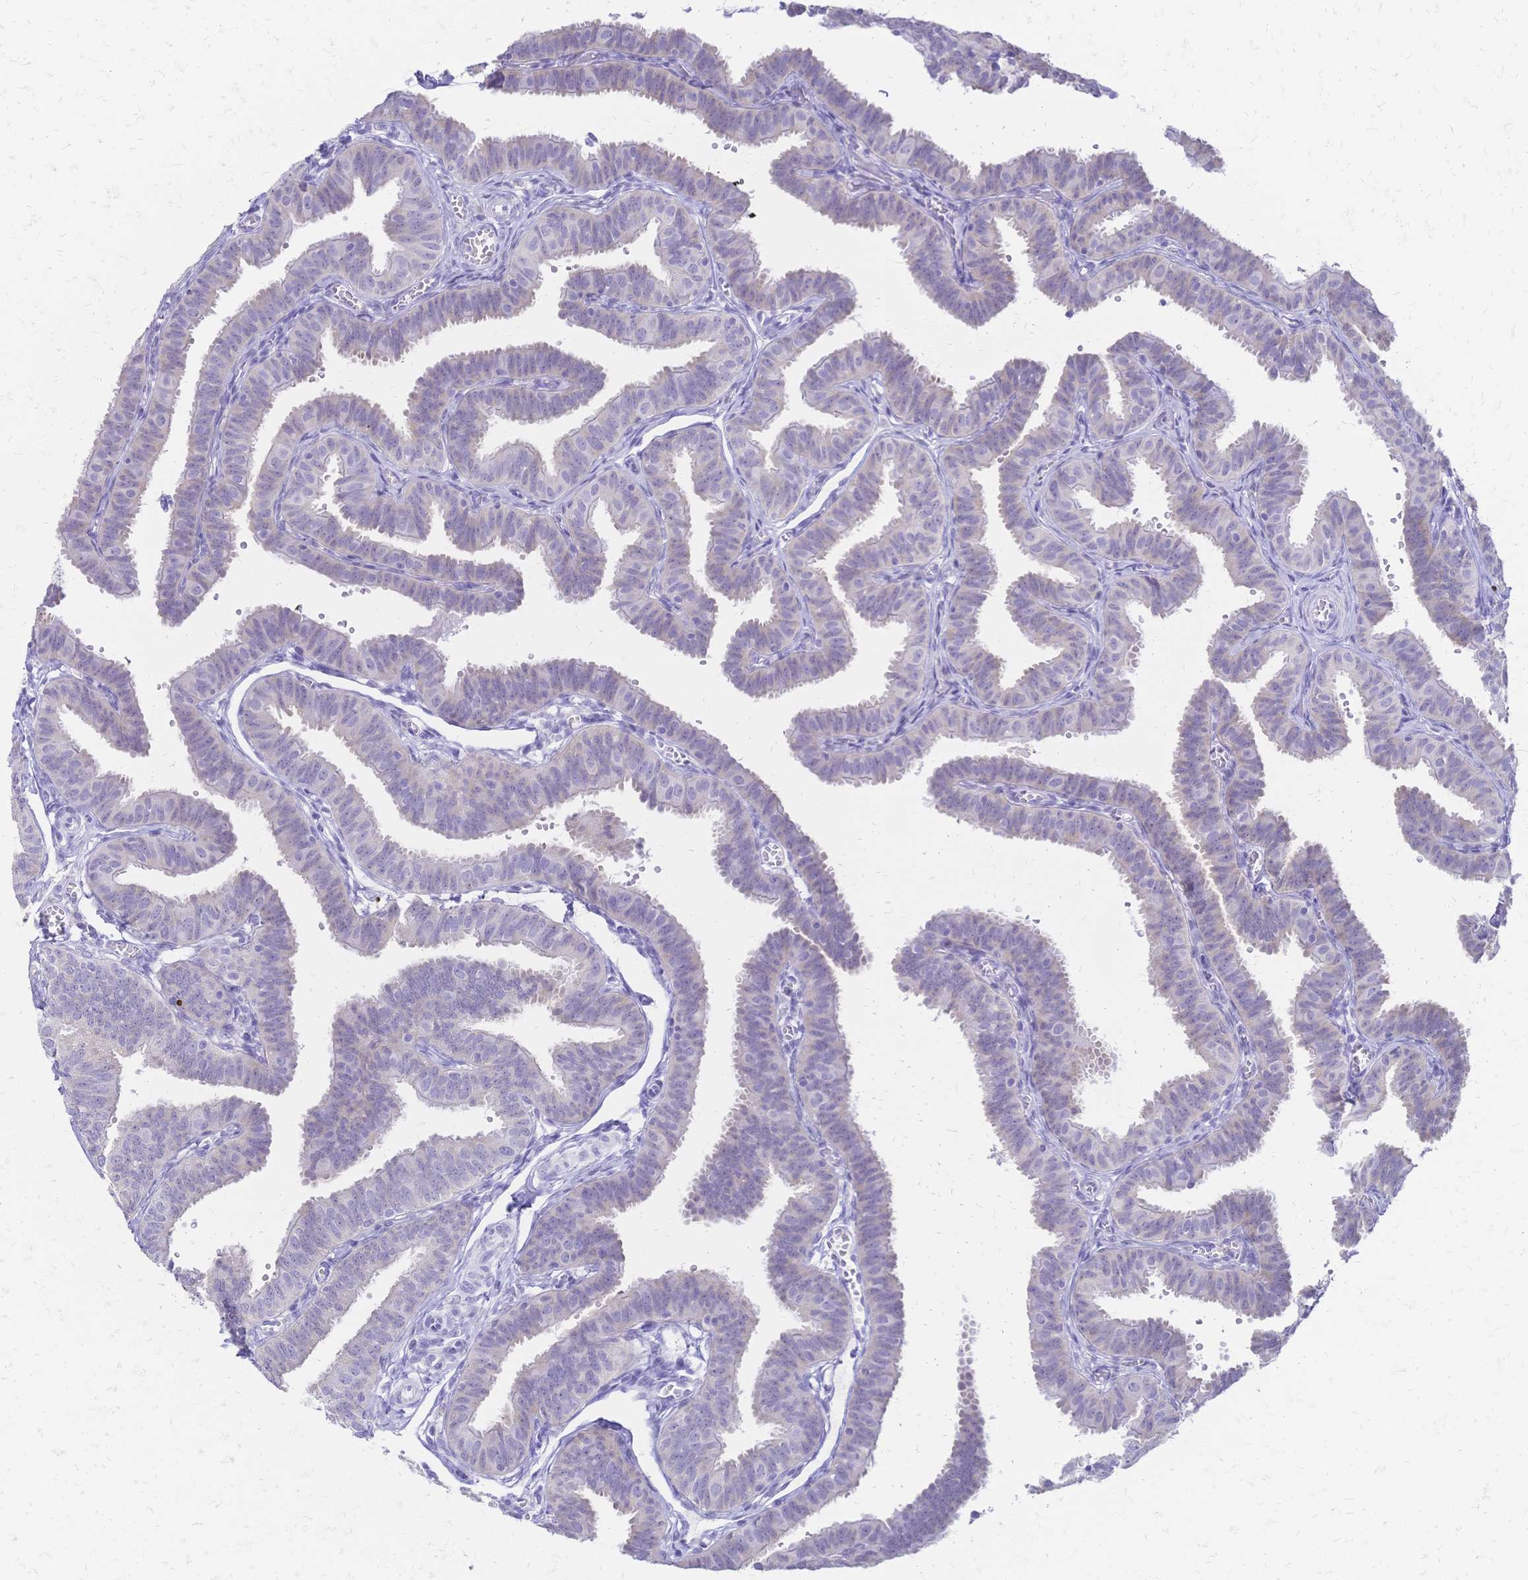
{"staining": {"intensity": "negative", "quantity": "none", "location": "none"}, "tissue": "fallopian tube", "cell_type": "Glandular cells", "image_type": "normal", "snomed": [{"axis": "morphology", "description": "Normal tissue, NOS"}, {"axis": "topography", "description": "Fallopian tube"}], "caption": "This is a image of immunohistochemistry staining of unremarkable fallopian tube, which shows no positivity in glandular cells.", "gene": "GRB7", "patient": {"sex": "female", "age": 25}}